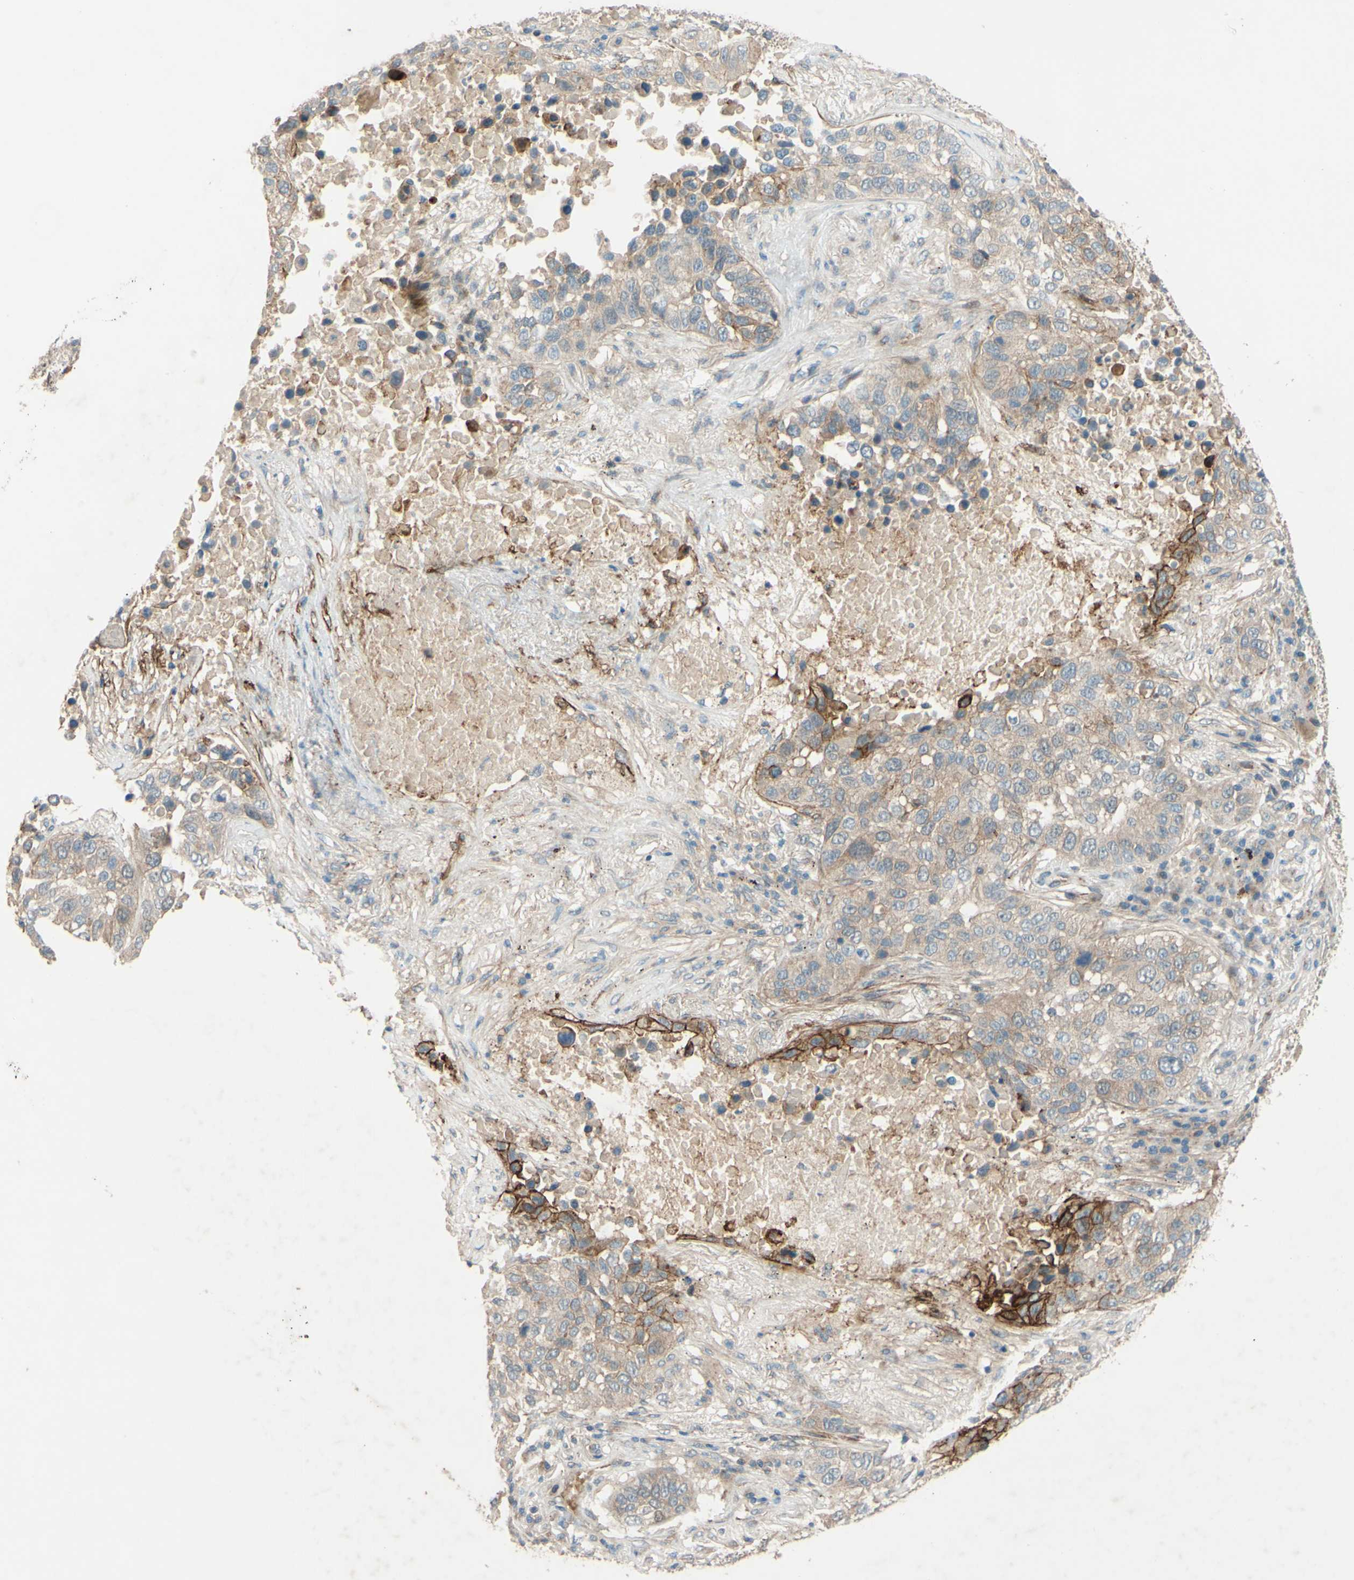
{"staining": {"intensity": "strong", "quantity": "<25%", "location": "cytoplasmic/membranous"}, "tissue": "lung cancer", "cell_type": "Tumor cells", "image_type": "cancer", "snomed": [{"axis": "morphology", "description": "Squamous cell carcinoma, NOS"}, {"axis": "topography", "description": "Lung"}], "caption": "Human lung cancer (squamous cell carcinoma) stained with a protein marker exhibits strong staining in tumor cells.", "gene": "ADAM17", "patient": {"sex": "male", "age": 57}}